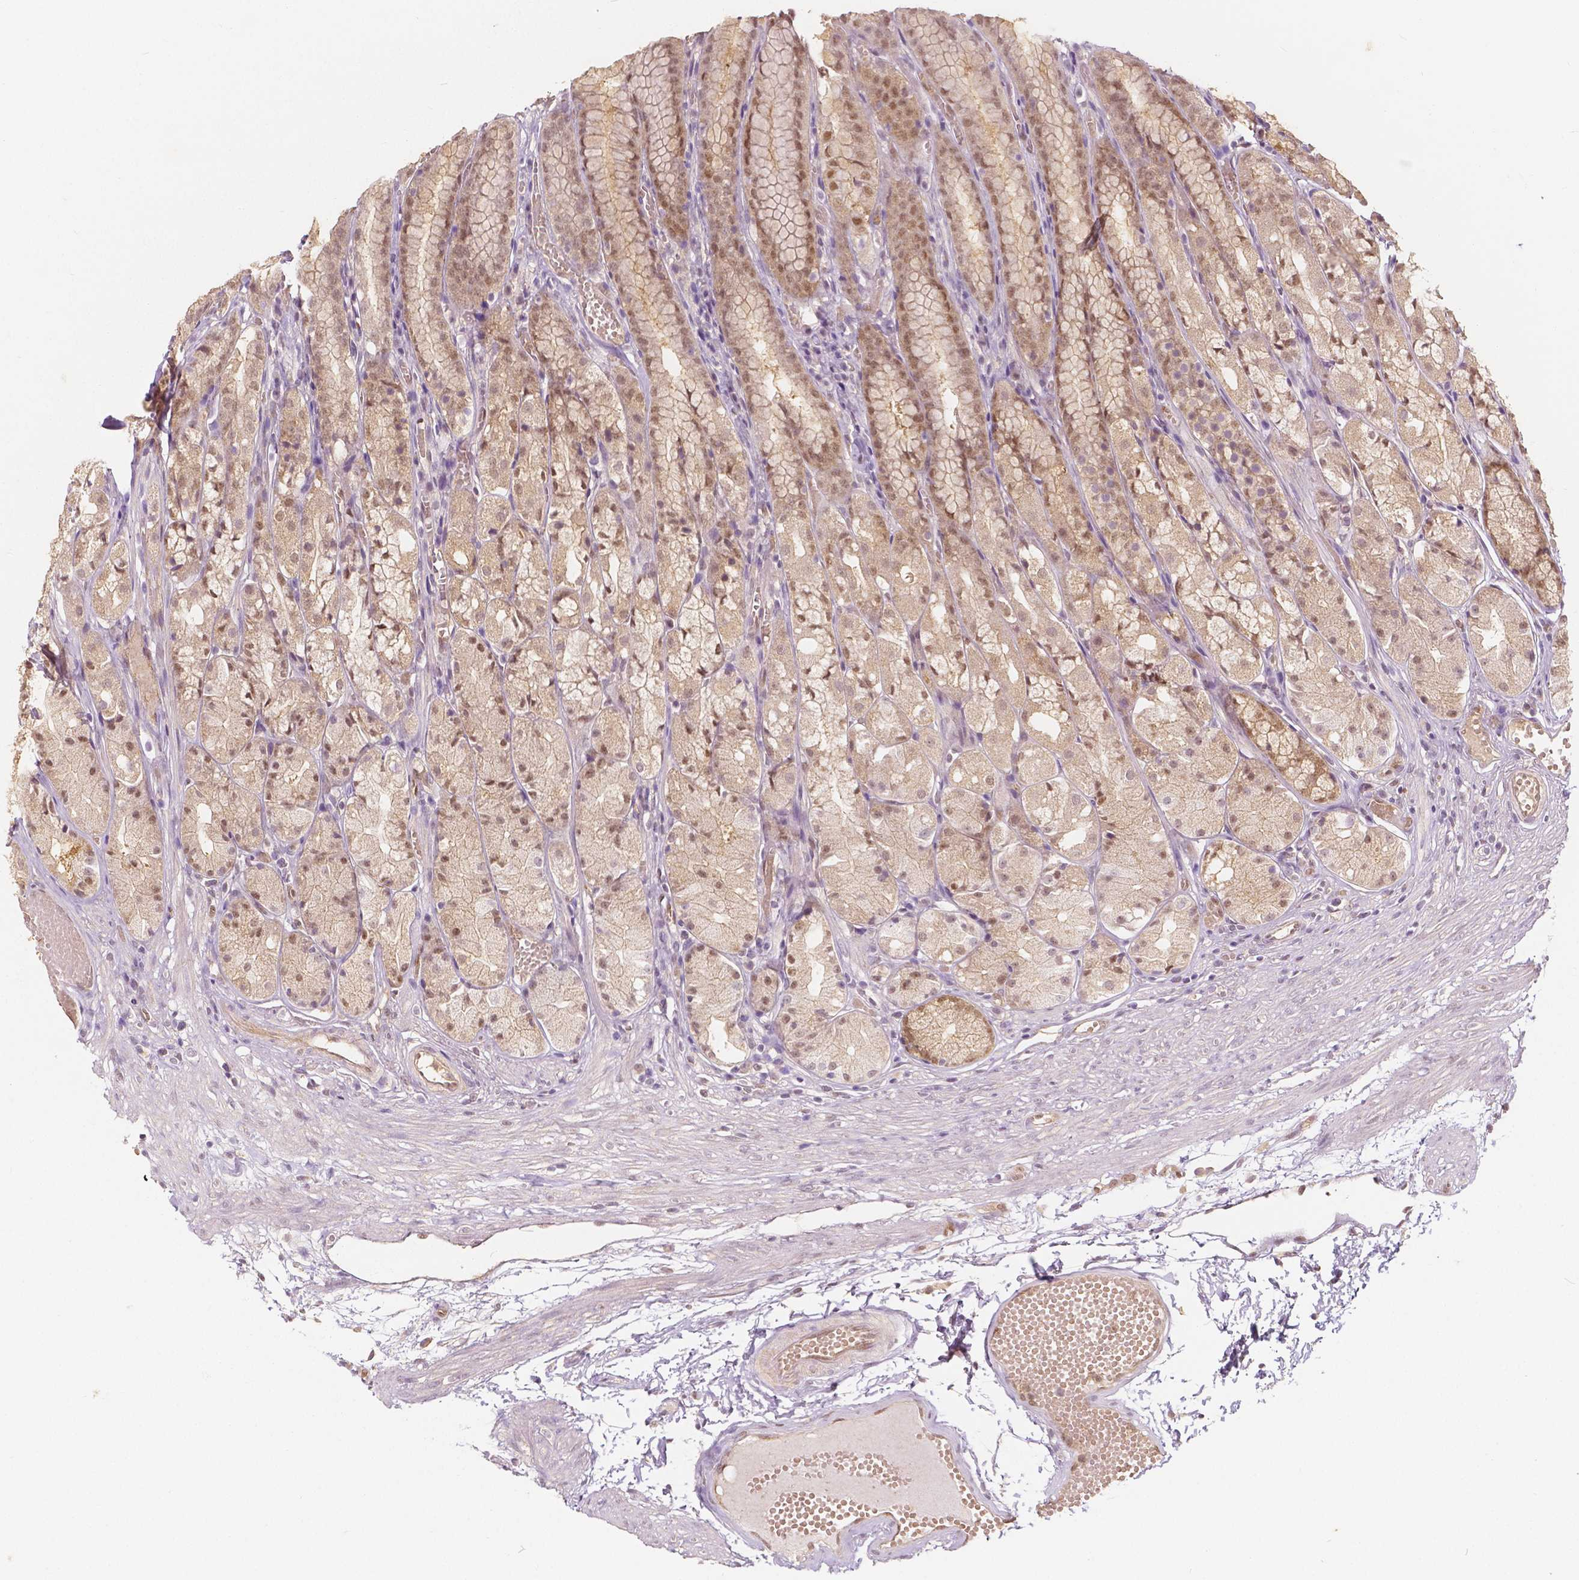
{"staining": {"intensity": "moderate", "quantity": "25%-75%", "location": "cytoplasmic/membranous,nuclear"}, "tissue": "stomach", "cell_type": "Glandular cells", "image_type": "normal", "snomed": [{"axis": "morphology", "description": "Normal tissue, NOS"}, {"axis": "topography", "description": "Stomach"}], "caption": "High-magnification brightfield microscopy of normal stomach stained with DAB (brown) and counterstained with hematoxylin (blue). glandular cells exhibit moderate cytoplasmic/membranous,nuclear staining is present in about25%-75% of cells. (DAB (3,3'-diaminobenzidine) IHC with brightfield microscopy, high magnification).", "gene": "NAPRT", "patient": {"sex": "male", "age": 70}}